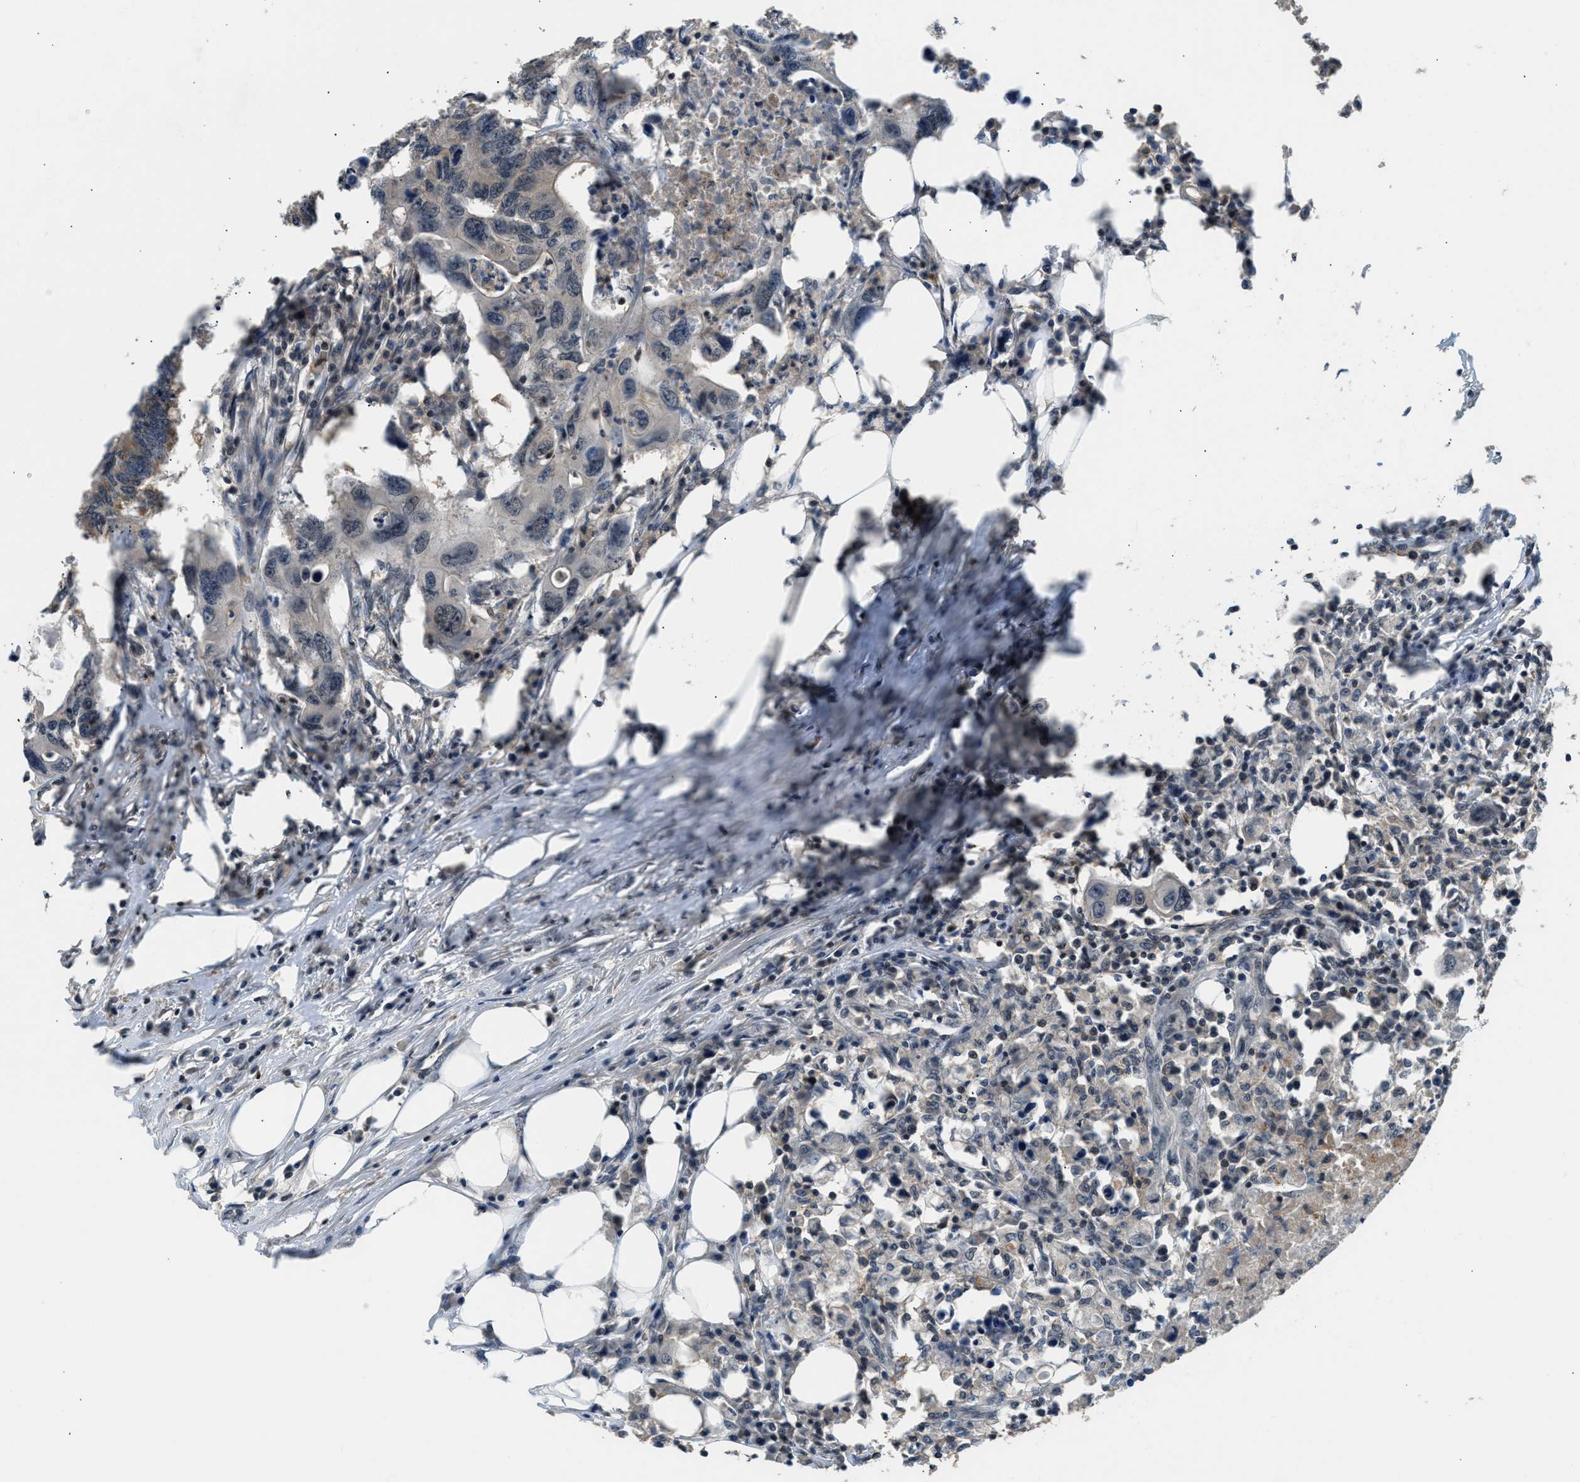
{"staining": {"intensity": "weak", "quantity": "25%-75%", "location": "cytoplasmic/membranous"}, "tissue": "colorectal cancer", "cell_type": "Tumor cells", "image_type": "cancer", "snomed": [{"axis": "morphology", "description": "Adenocarcinoma, NOS"}, {"axis": "topography", "description": "Colon"}], "caption": "A histopathology image of adenocarcinoma (colorectal) stained for a protein displays weak cytoplasmic/membranous brown staining in tumor cells.", "gene": "MTMR1", "patient": {"sex": "male", "age": 71}}